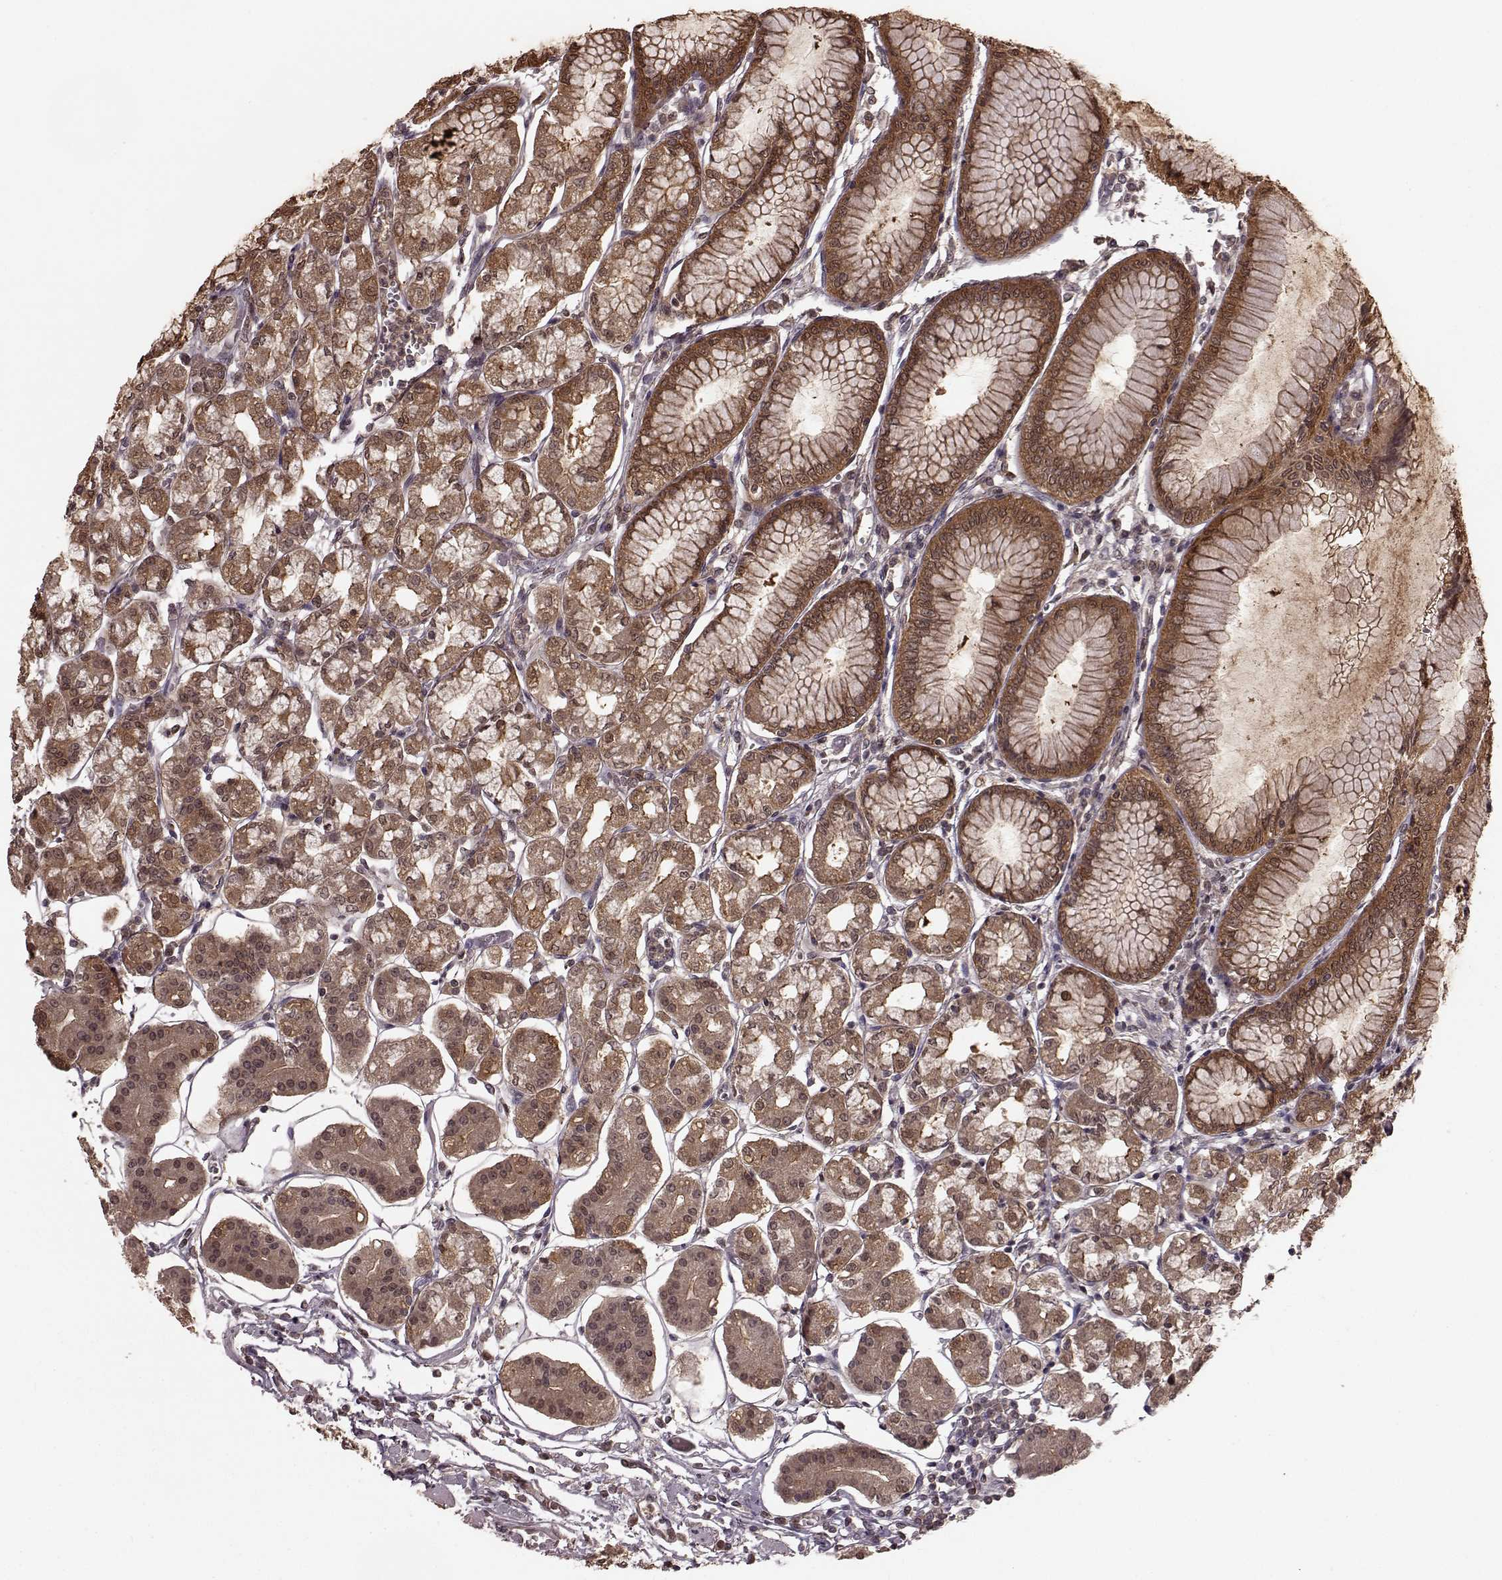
{"staining": {"intensity": "moderate", "quantity": ">75%", "location": "cytoplasmic/membranous,nuclear"}, "tissue": "stomach", "cell_type": "Glandular cells", "image_type": "normal", "snomed": [{"axis": "morphology", "description": "Normal tissue, NOS"}, {"axis": "topography", "description": "Skeletal muscle"}, {"axis": "topography", "description": "Stomach"}], "caption": "Immunohistochemical staining of normal human stomach reveals moderate cytoplasmic/membranous,nuclear protein expression in approximately >75% of glandular cells. Using DAB (3,3'-diaminobenzidine) (brown) and hematoxylin (blue) stains, captured at high magnification using brightfield microscopy.", "gene": "GSS", "patient": {"sex": "female", "age": 57}}